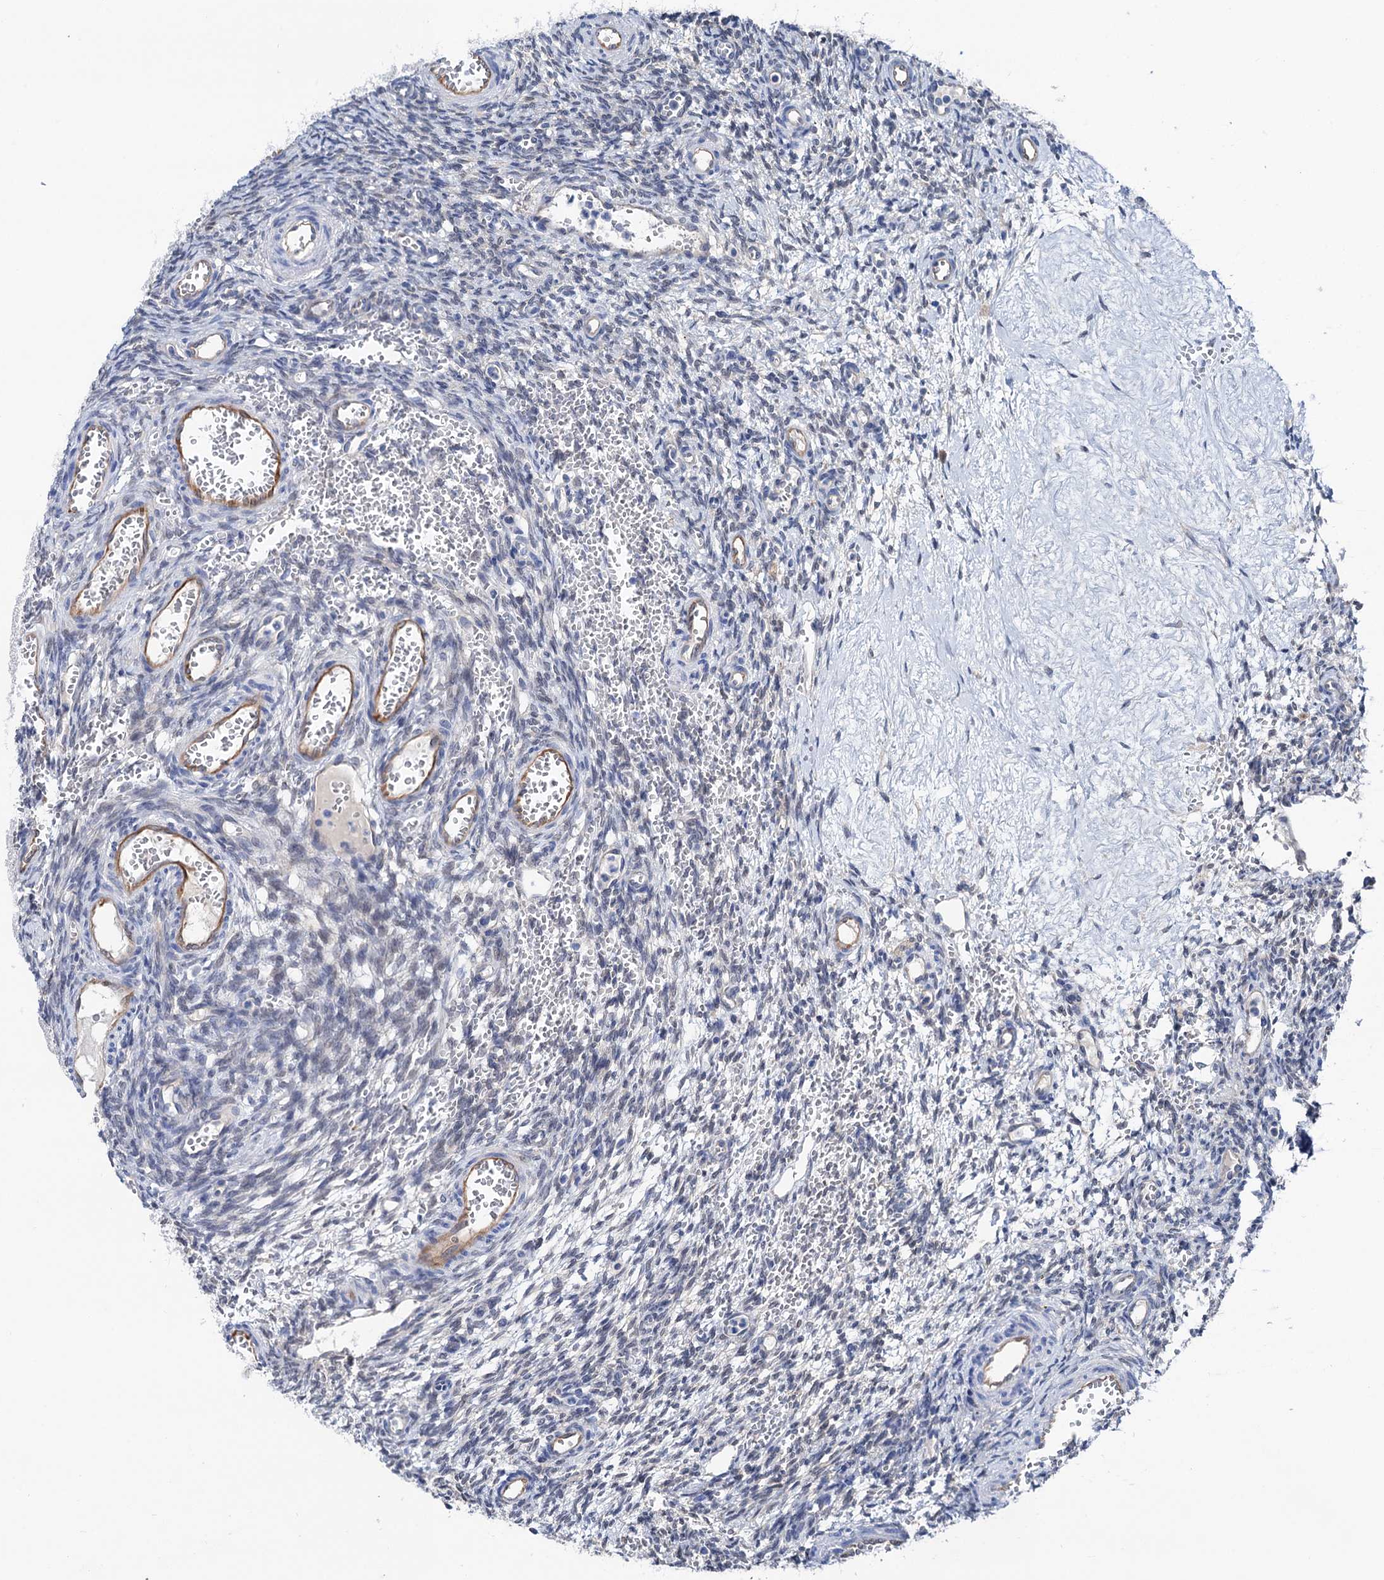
{"staining": {"intensity": "weak", "quantity": "<25%", "location": "cytoplasmic/membranous"}, "tissue": "ovary", "cell_type": "Ovarian stroma cells", "image_type": "normal", "snomed": [{"axis": "morphology", "description": "Normal tissue, NOS"}, {"axis": "topography", "description": "Ovary"}], "caption": "Immunohistochemical staining of unremarkable human ovary displays no significant staining in ovarian stroma cells. (DAB (3,3'-diaminobenzidine) IHC visualized using brightfield microscopy, high magnification).", "gene": "SHROOM1", "patient": {"sex": "female", "age": 39}}